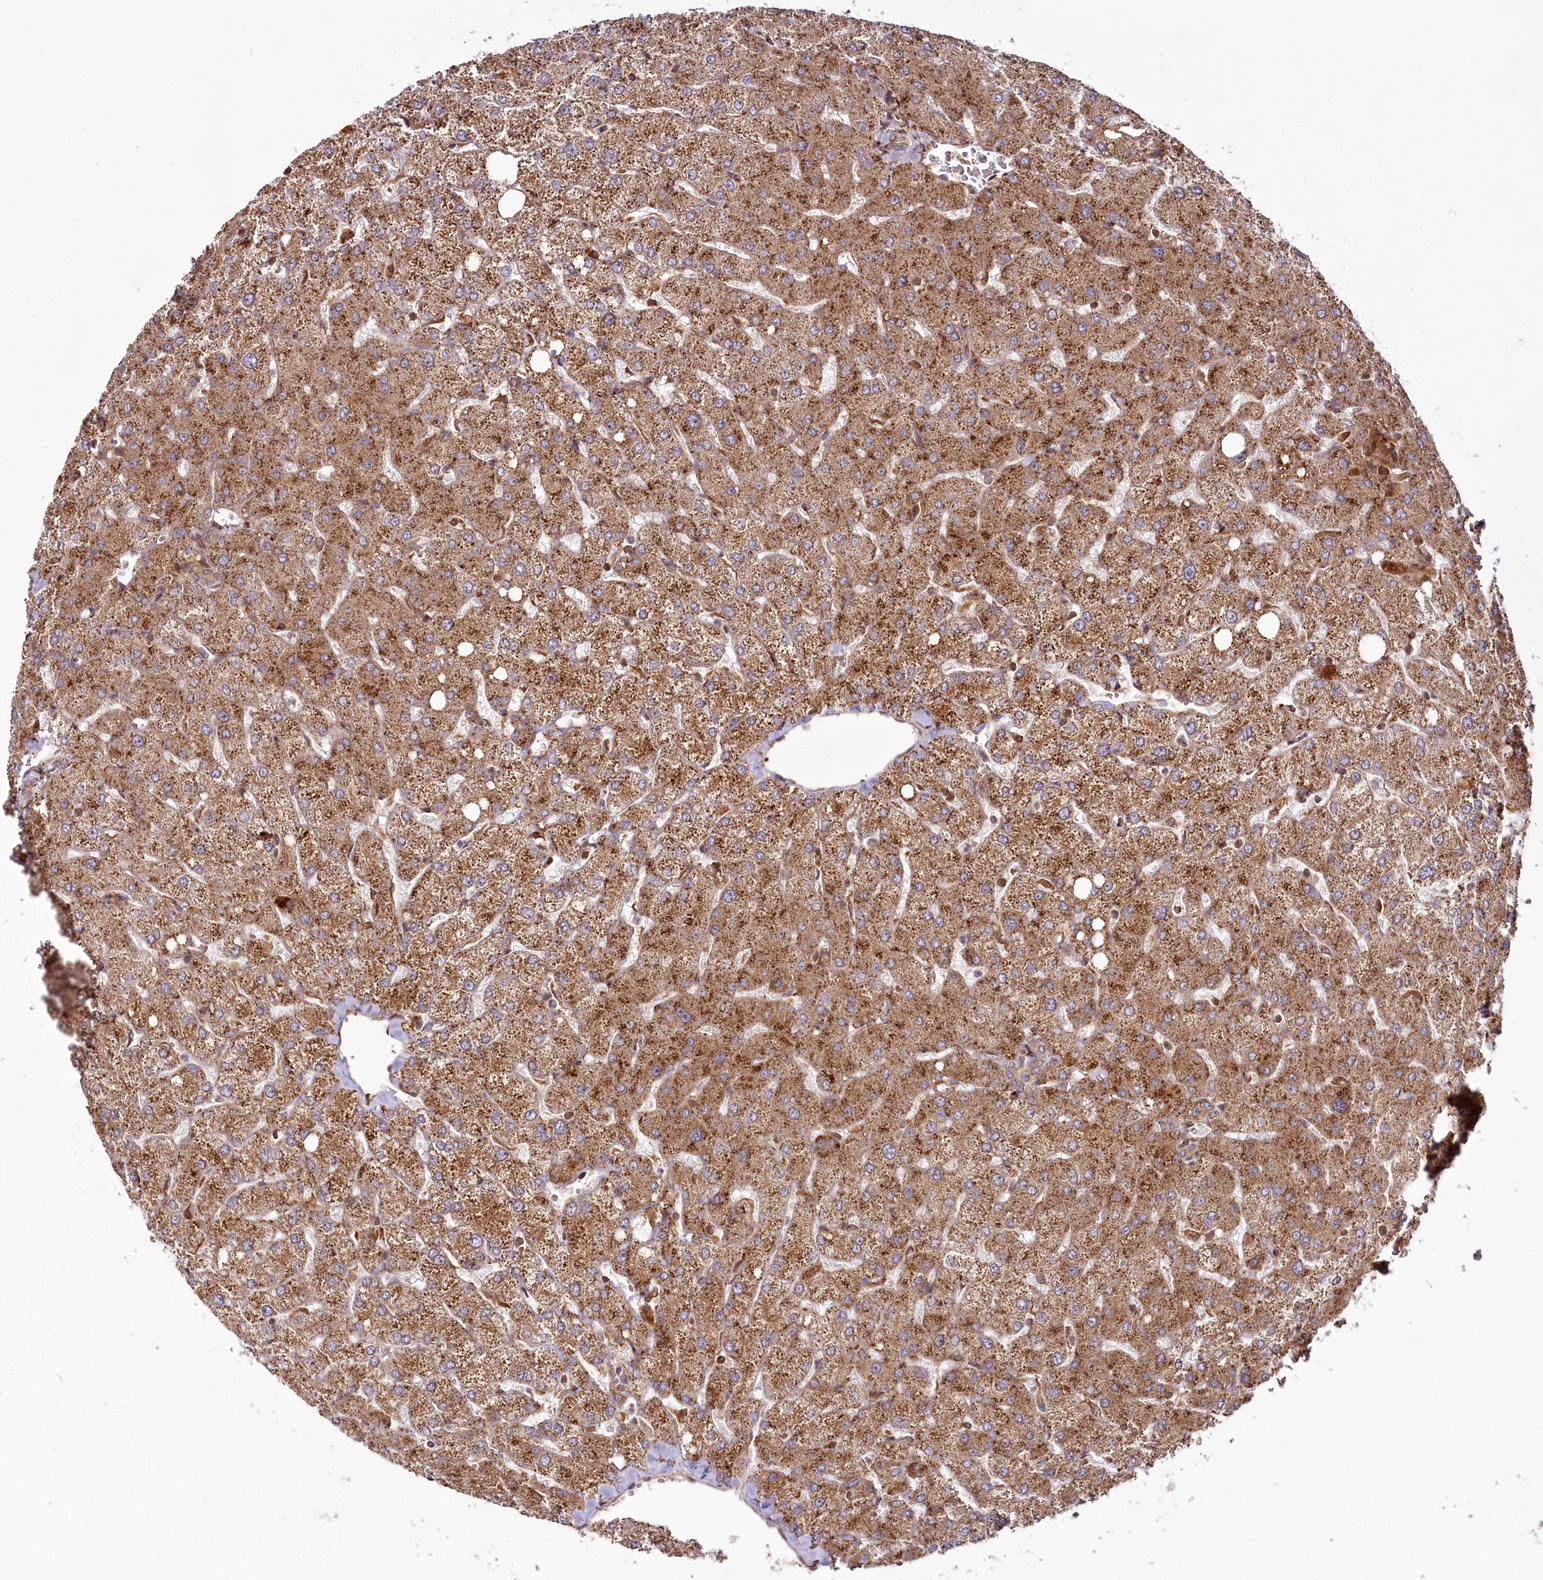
{"staining": {"intensity": "weak", "quantity": "25%-75%", "location": "cytoplasmic/membranous"}, "tissue": "liver", "cell_type": "Cholangiocytes", "image_type": "normal", "snomed": [{"axis": "morphology", "description": "Normal tissue, NOS"}, {"axis": "topography", "description": "Liver"}], "caption": "About 25%-75% of cholangiocytes in benign human liver display weak cytoplasmic/membranous protein expression as visualized by brown immunohistochemical staining.", "gene": "COPG1", "patient": {"sex": "female", "age": 54}}